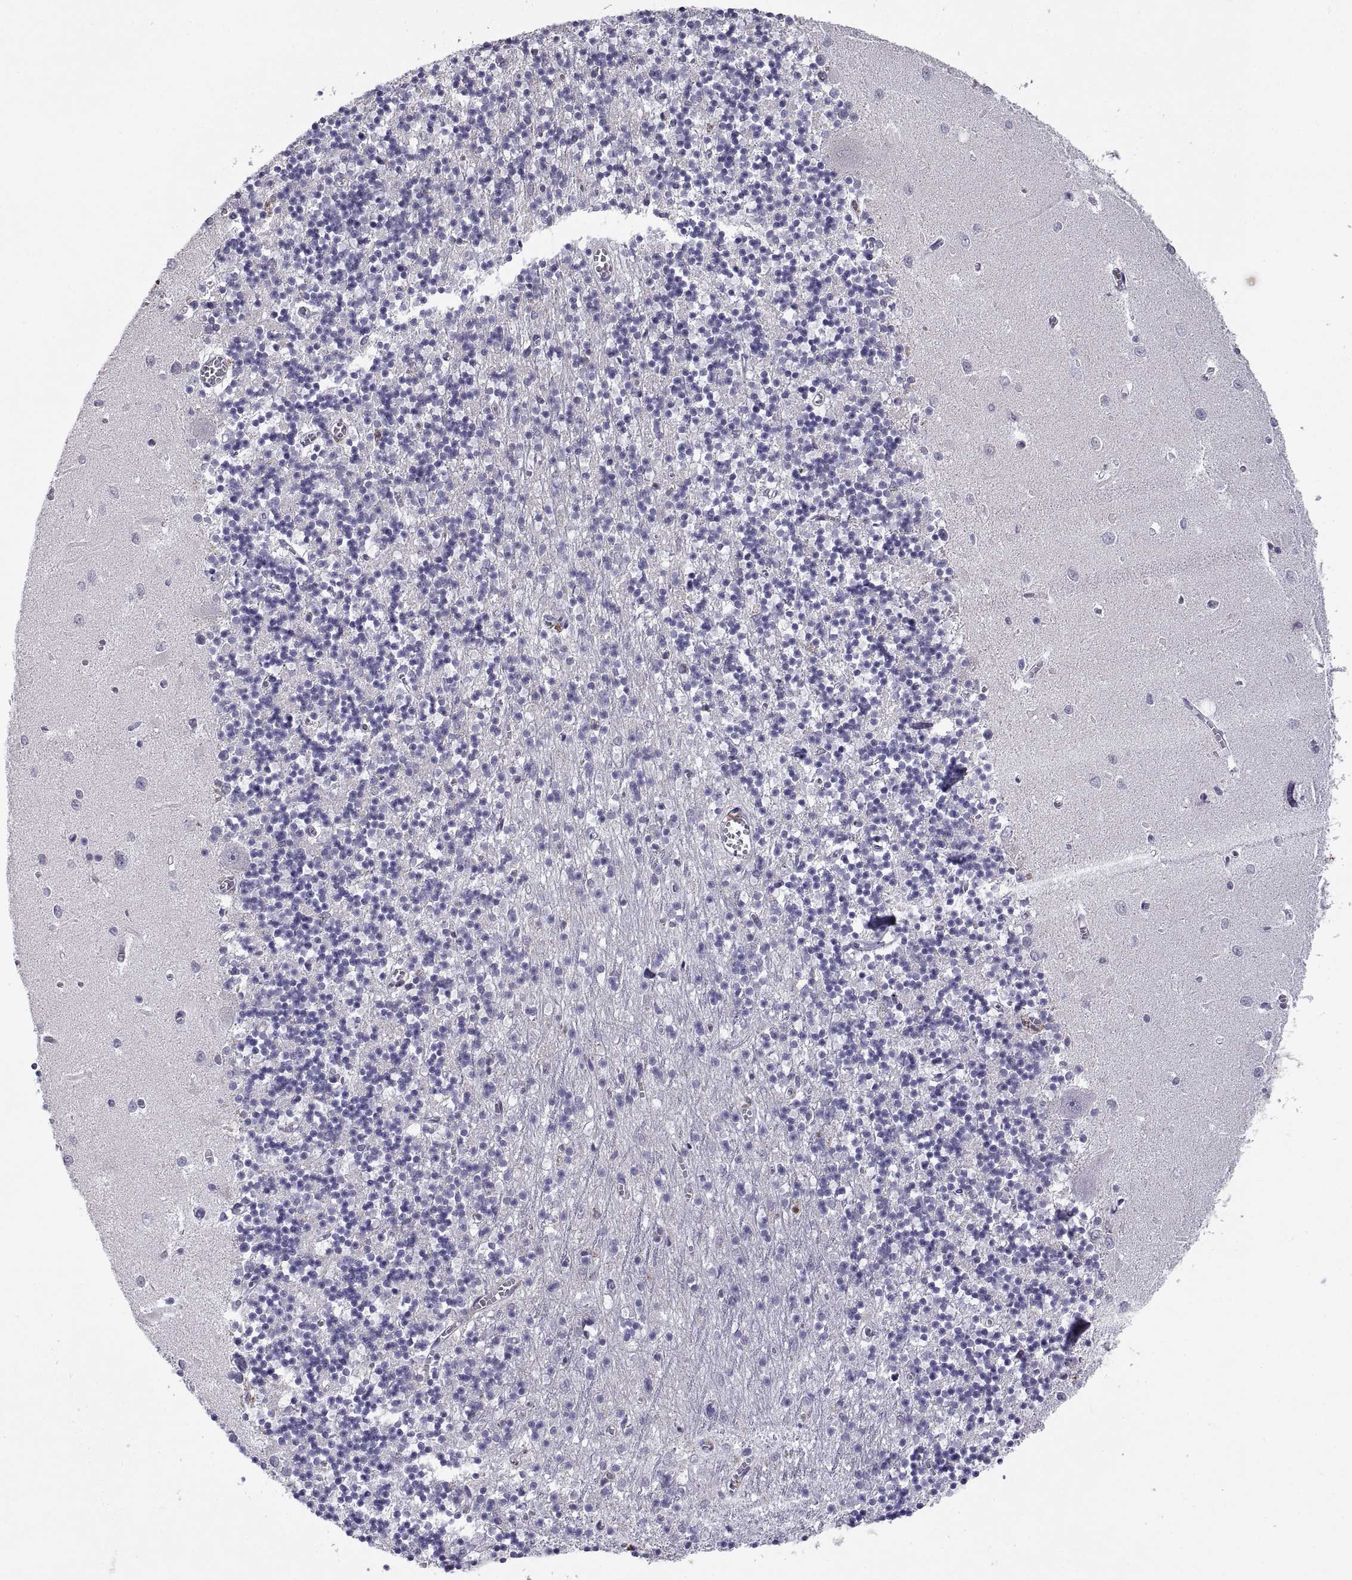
{"staining": {"intensity": "negative", "quantity": "none", "location": "none"}, "tissue": "cerebellum", "cell_type": "Cells in granular layer", "image_type": "normal", "snomed": [{"axis": "morphology", "description": "Normal tissue, NOS"}, {"axis": "topography", "description": "Cerebellum"}], "caption": "The image displays no staining of cells in granular layer in unremarkable cerebellum.", "gene": "DOK3", "patient": {"sex": "female", "age": 64}}